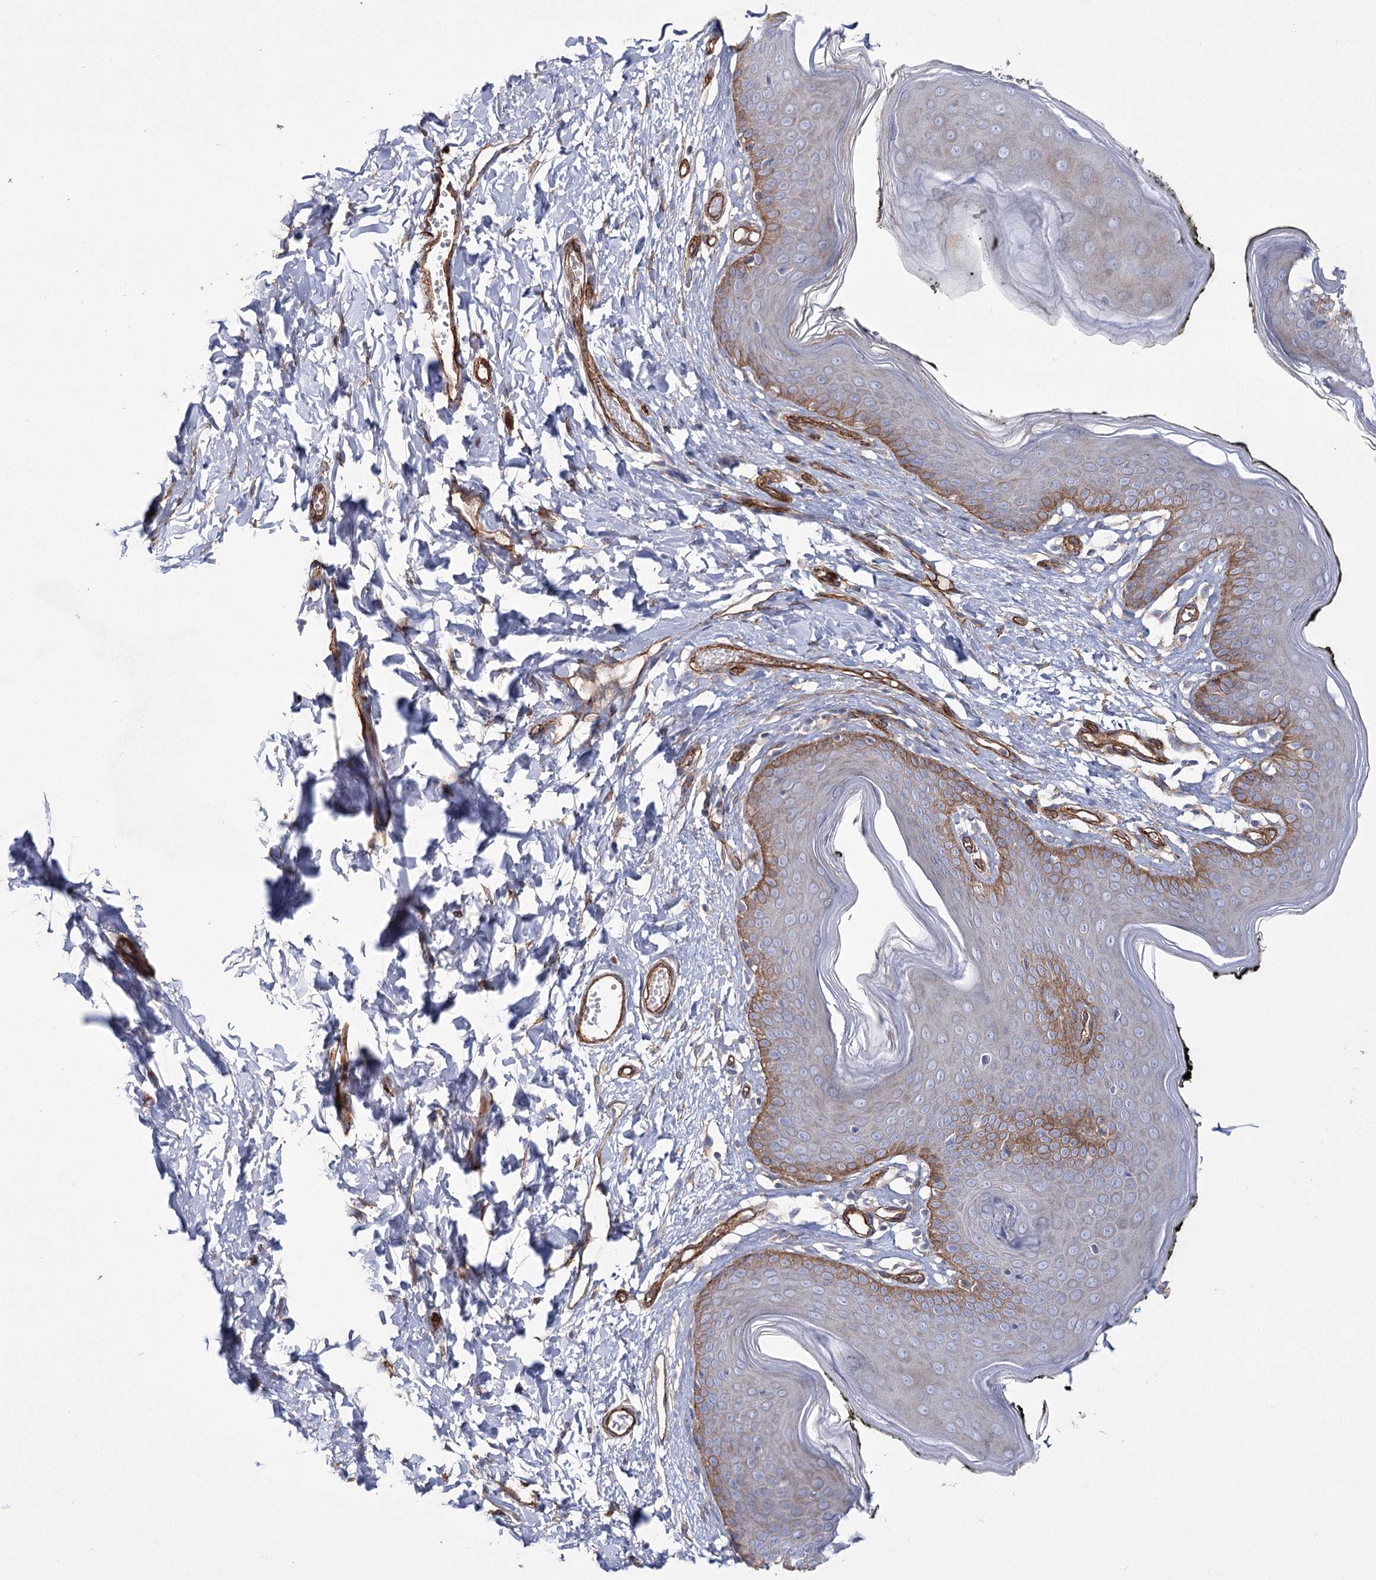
{"staining": {"intensity": "moderate", "quantity": "25%-75%", "location": "cytoplasmic/membranous"}, "tissue": "skin", "cell_type": "Epidermal cells", "image_type": "normal", "snomed": [{"axis": "morphology", "description": "Normal tissue, NOS"}, {"axis": "morphology", "description": "Inflammation, NOS"}, {"axis": "topography", "description": "Vulva"}], "caption": "Brown immunohistochemical staining in unremarkable skin reveals moderate cytoplasmic/membranous staining in about 25%-75% of epidermal cells.", "gene": "TMEM164", "patient": {"sex": "female", "age": 84}}